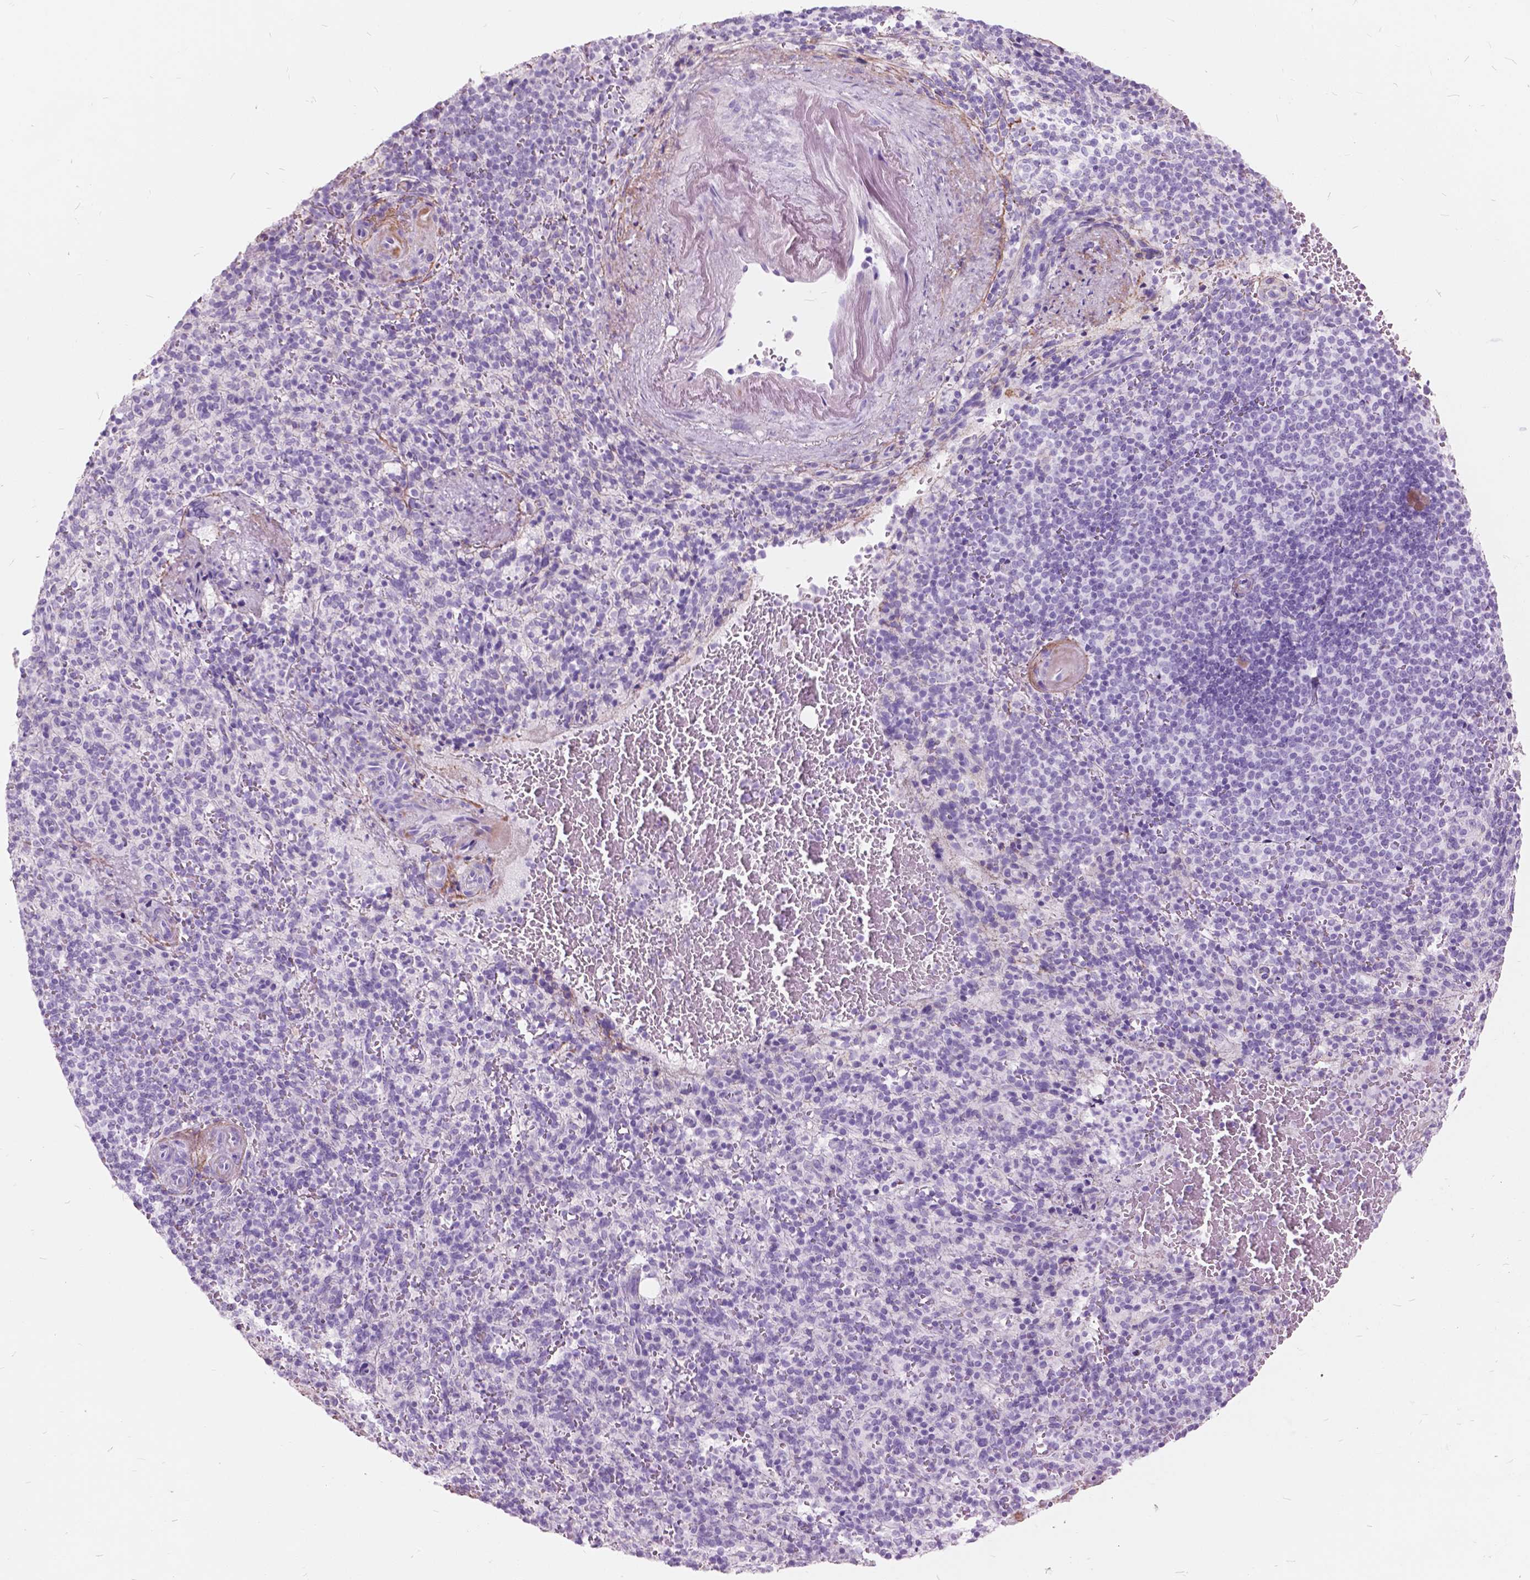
{"staining": {"intensity": "negative", "quantity": "none", "location": "none"}, "tissue": "spleen", "cell_type": "Cells in red pulp", "image_type": "normal", "snomed": [{"axis": "morphology", "description": "Normal tissue, NOS"}, {"axis": "topography", "description": "Spleen"}], "caption": "Normal spleen was stained to show a protein in brown. There is no significant staining in cells in red pulp.", "gene": "GDF9", "patient": {"sex": "female", "age": 74}}